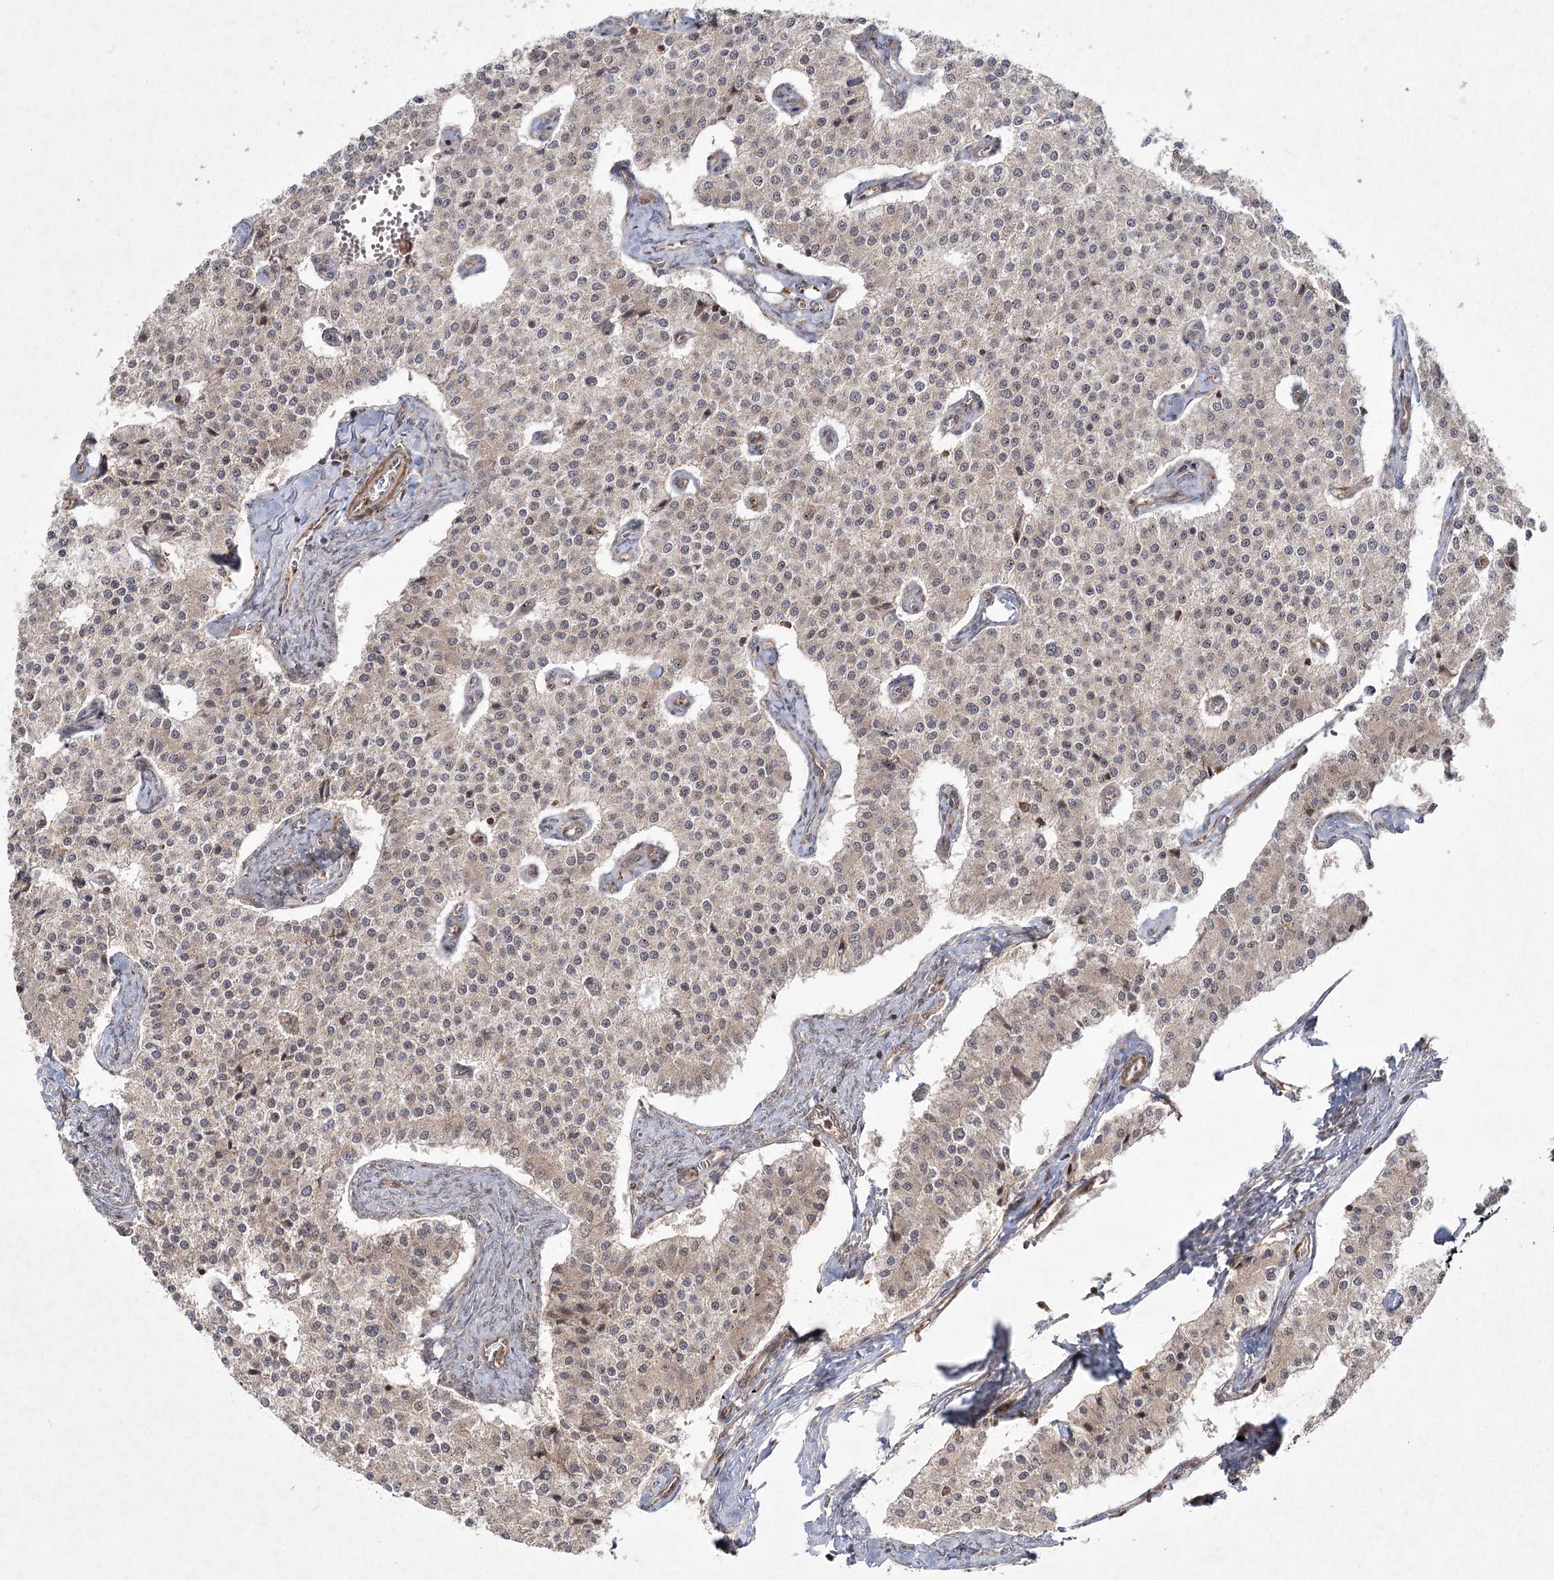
{"staining": {"intensity": "weak", "quantity": ">75%", "location": "cytoplasmic/membranous"}, "tissue": "carcinoid", "cell_type": "Tumor cells", "image_type": "cancer", "snomed": [{"axis": "morphology", "description": "Carcinoid, malignant, NOS"}, {"axis": "topography", "description": "Colon"}], "caption": "A micrograph of human malignant carcinoid stained for a protein shows weak cytoplasmic/membranous brown staining in tumor cells.", "gene": "MDFIC", "patient": {"sex": "female", "age": 52}}